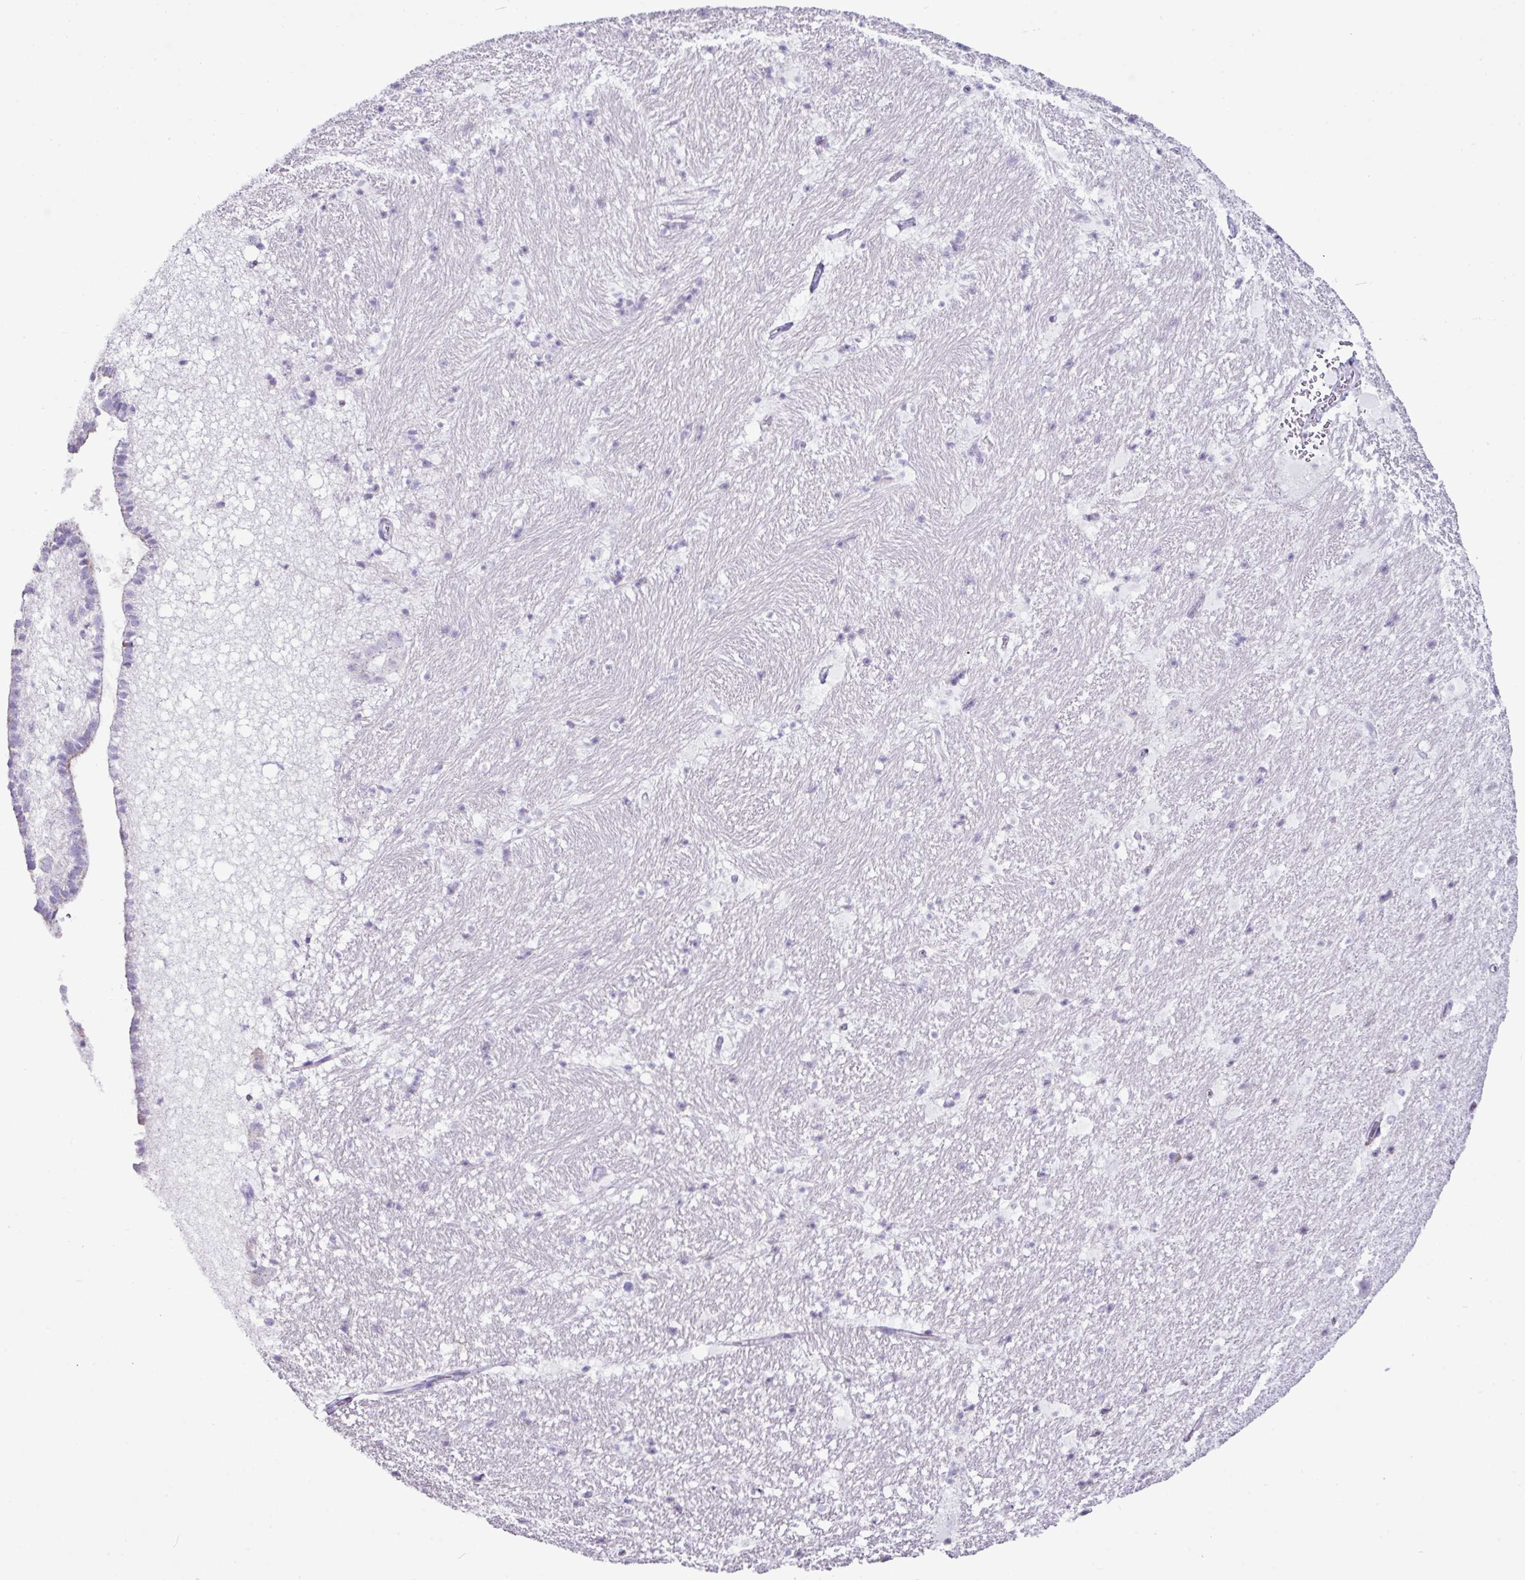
{"staining": {"intensity": "negative", "quantity": "none", "location": "none"}, "tissue": "hippocampus", "cell_type": "Glial cells", "image_type": "normal", "snomed": [{"axis": "morphology", "description": "Normal tissue, NOS"}, {"axis": "topography", "description": "Hippocampus"}], "caption": "IHC image of benign hippocampus: human hippocampus stained with DAB (3,3'-diaminobenzidine) exhibits no significant protein staining in glial cells.", "gene": "RGS21", "patient": {"sex": "male", "age": 37}}